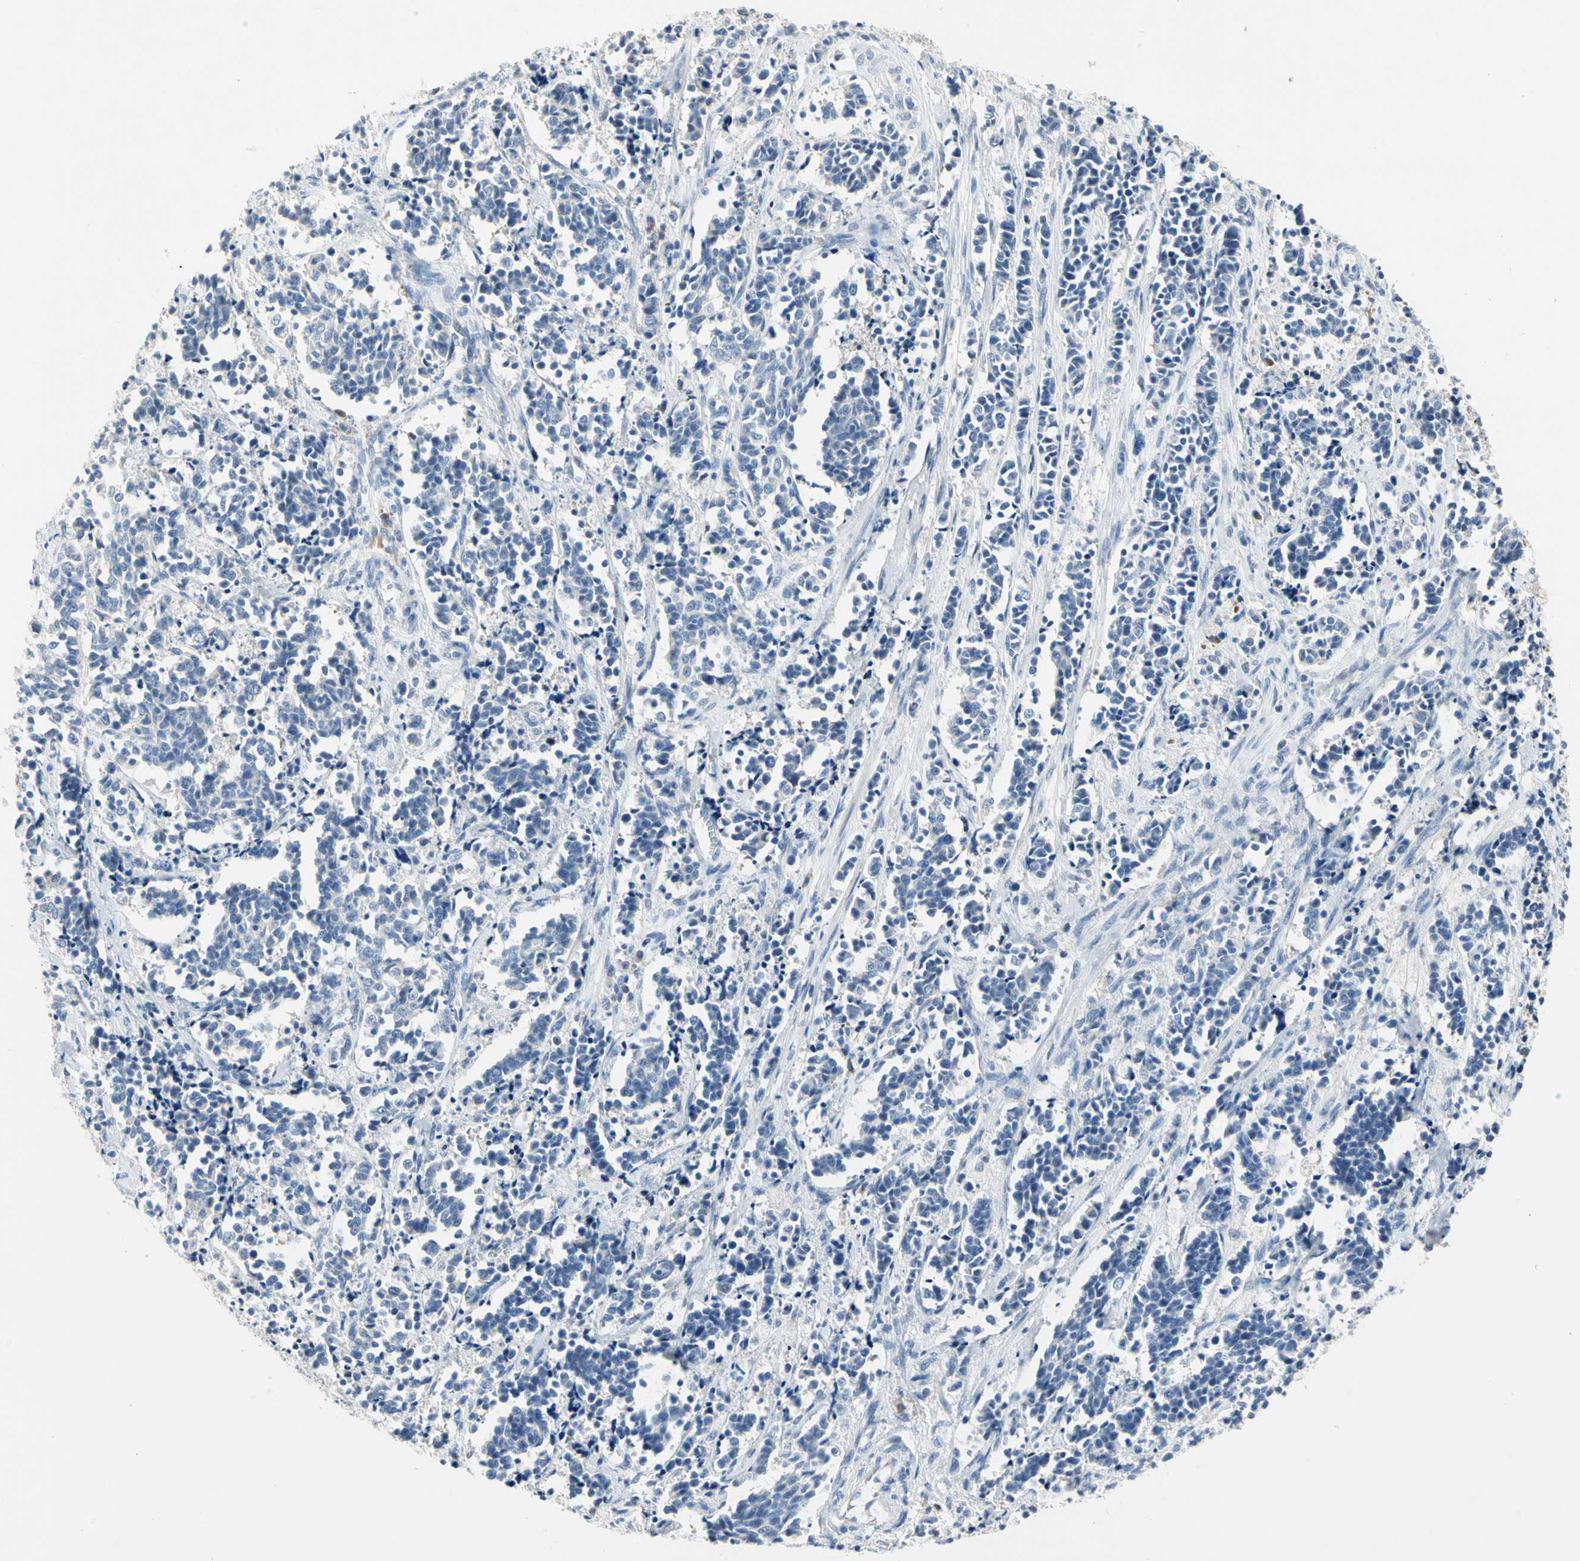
{"staining": {"intensity": "negative", "quantity": "none", "location": "none"}, "tissue": "cervical cancer", "cell_type": "Tumor cells", "image_type": "cancer", "snomed": [{"axis": "morphology", "description": "Squamous cell carcinoma, NOS"}, {"axis": "topography", "description": "Cervix"}], "caption": "The immunohistochemistry (IHC) photomicrograph has no significant expression in tumor cells of cervical squamous cell carcinoma tissue.", "gene": "ECRG4", "patient": {"sex": "female", "age": 35}}